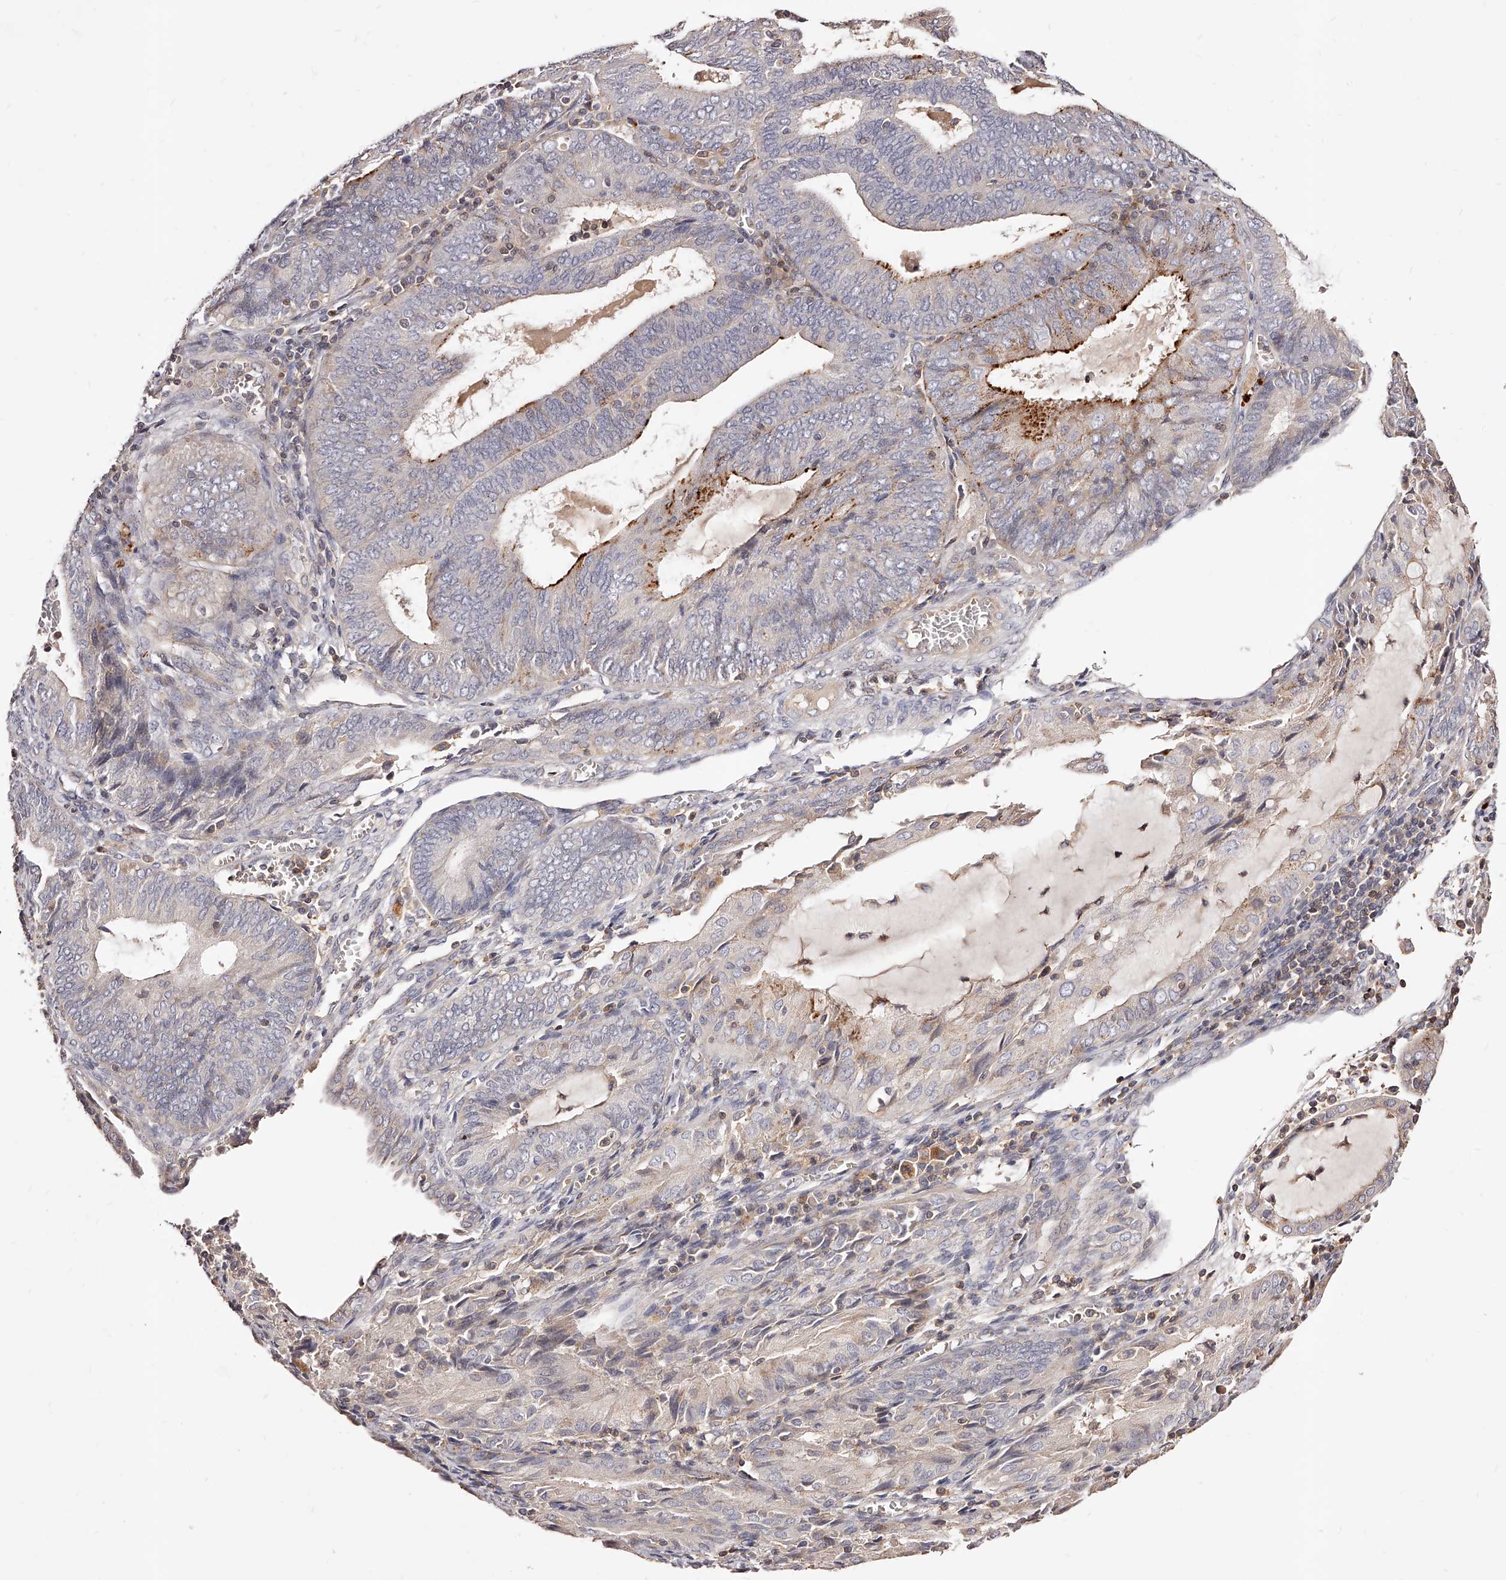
{"staining": {"intensity": "moderate", "quantity": "<25%", "location": "cytoplasmic/membranous"}, "tissue": "endometrial cancer", "cell_type": "Tumor cells", "image_type": "cancer", "snomed": [{"axis": "morphology", "description": "Adenocarcinoma, NOS"}, {"axis": "topography", "description": "Endometrium"}], "caption": "Immunohistochemical staining of human adenocarcinoma (endometrial) demonstrates low levels of moderate cytoplasmic/membranous positivity in approximately <25% of tumor cells.", "gene": "PHACTR1", "patient": {"sex": "female", "age": 81}}